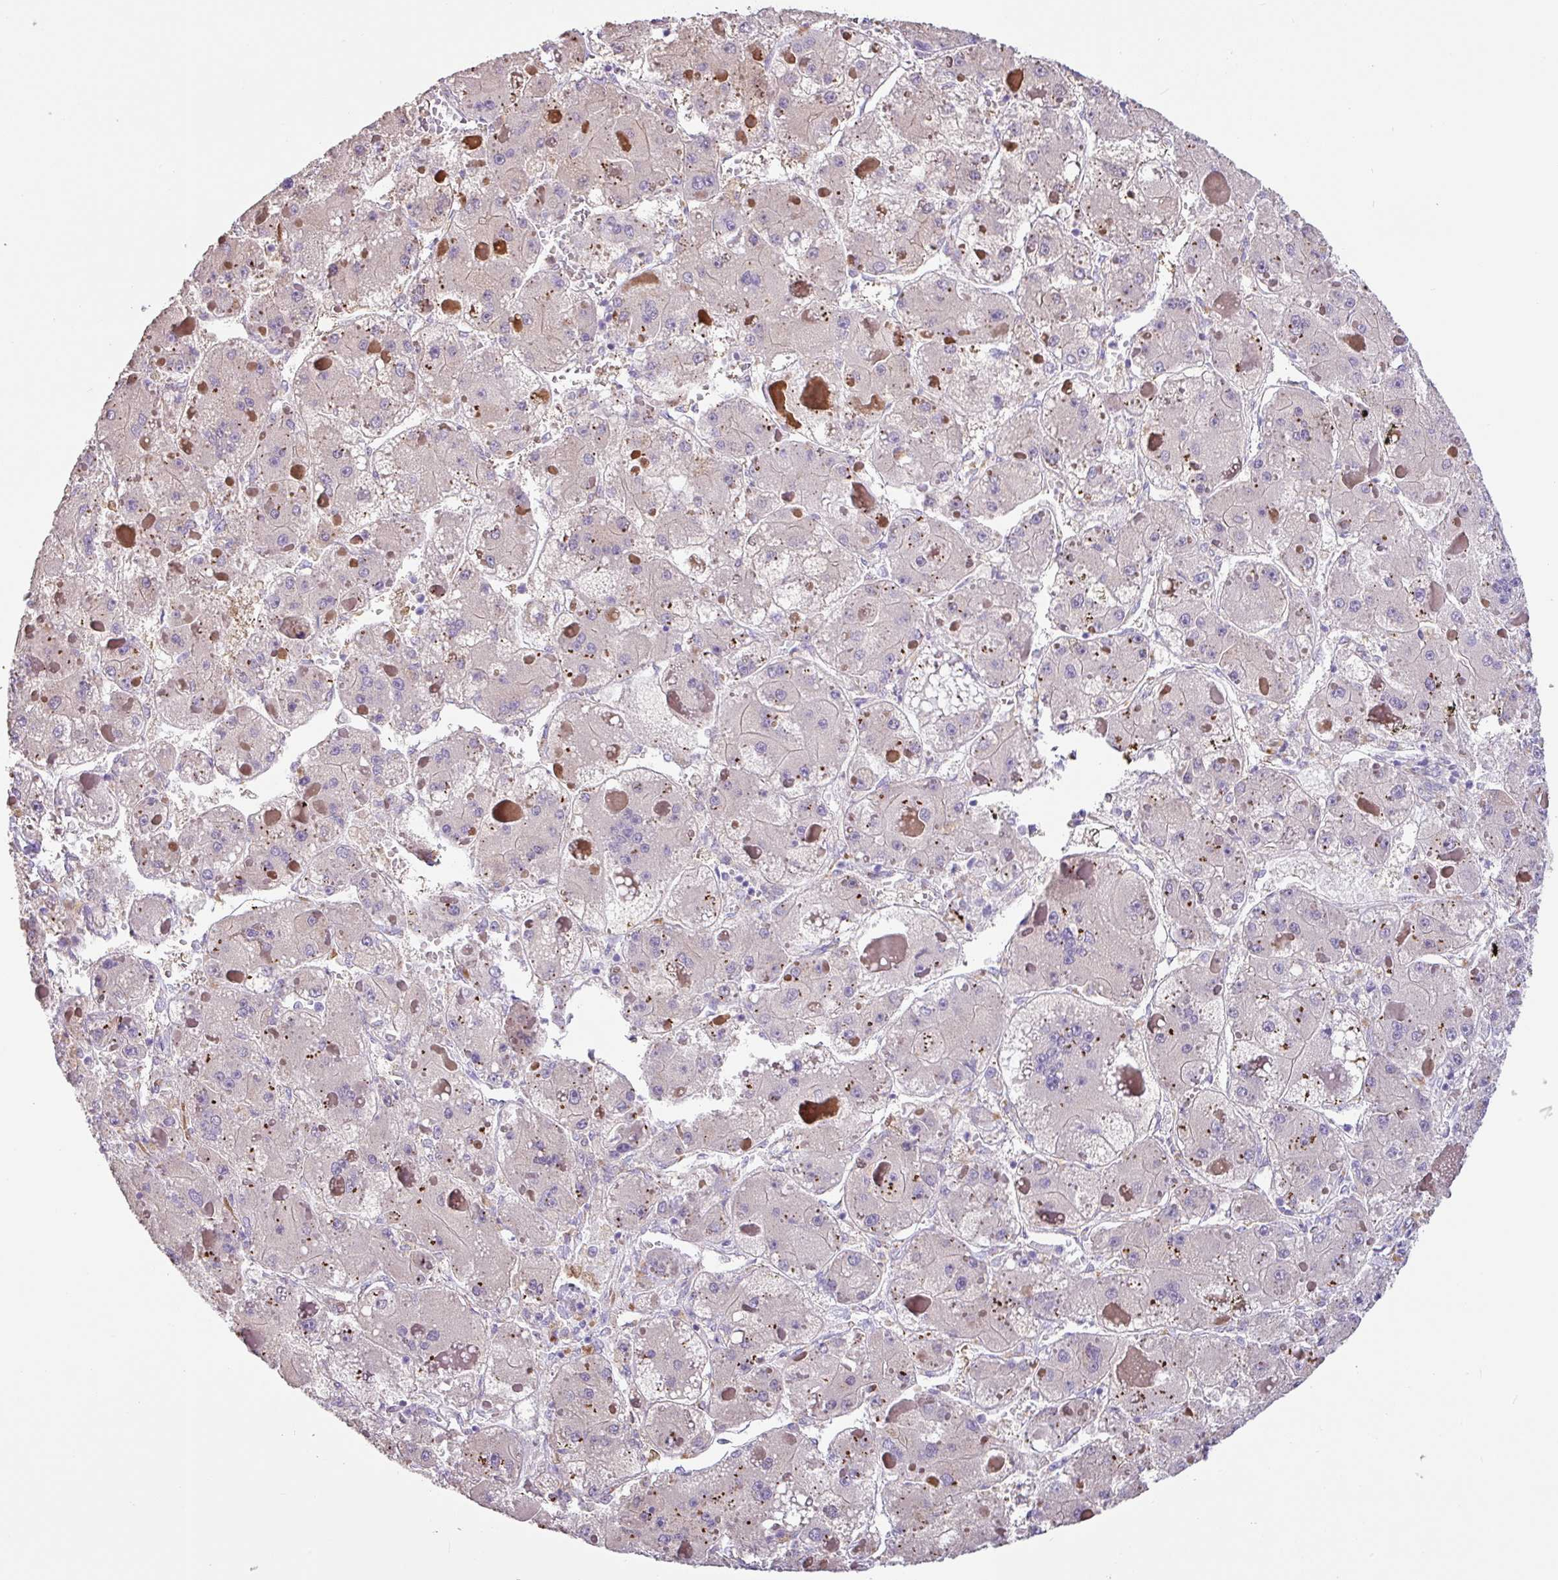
{"staining": {"intensity": "negative", "quantity": "none", "location": "none"}, "tissue": "liver cancer", "cell_type": "Tumor cells", "image_type": "cancer", "snomed": [{"axis": "morphology", "description": "Carcinoma, Hepatocellular, NOS"}, {"axis": "topography", "description": "Liver"}], "caption": "Immunohistochemical staining of human liver cancer (hepatocellular carcinoma) exhibits no significant positivity in tumor cells.", "gene": "ZG16", "patient": {"sex": "female", "age": 73}}